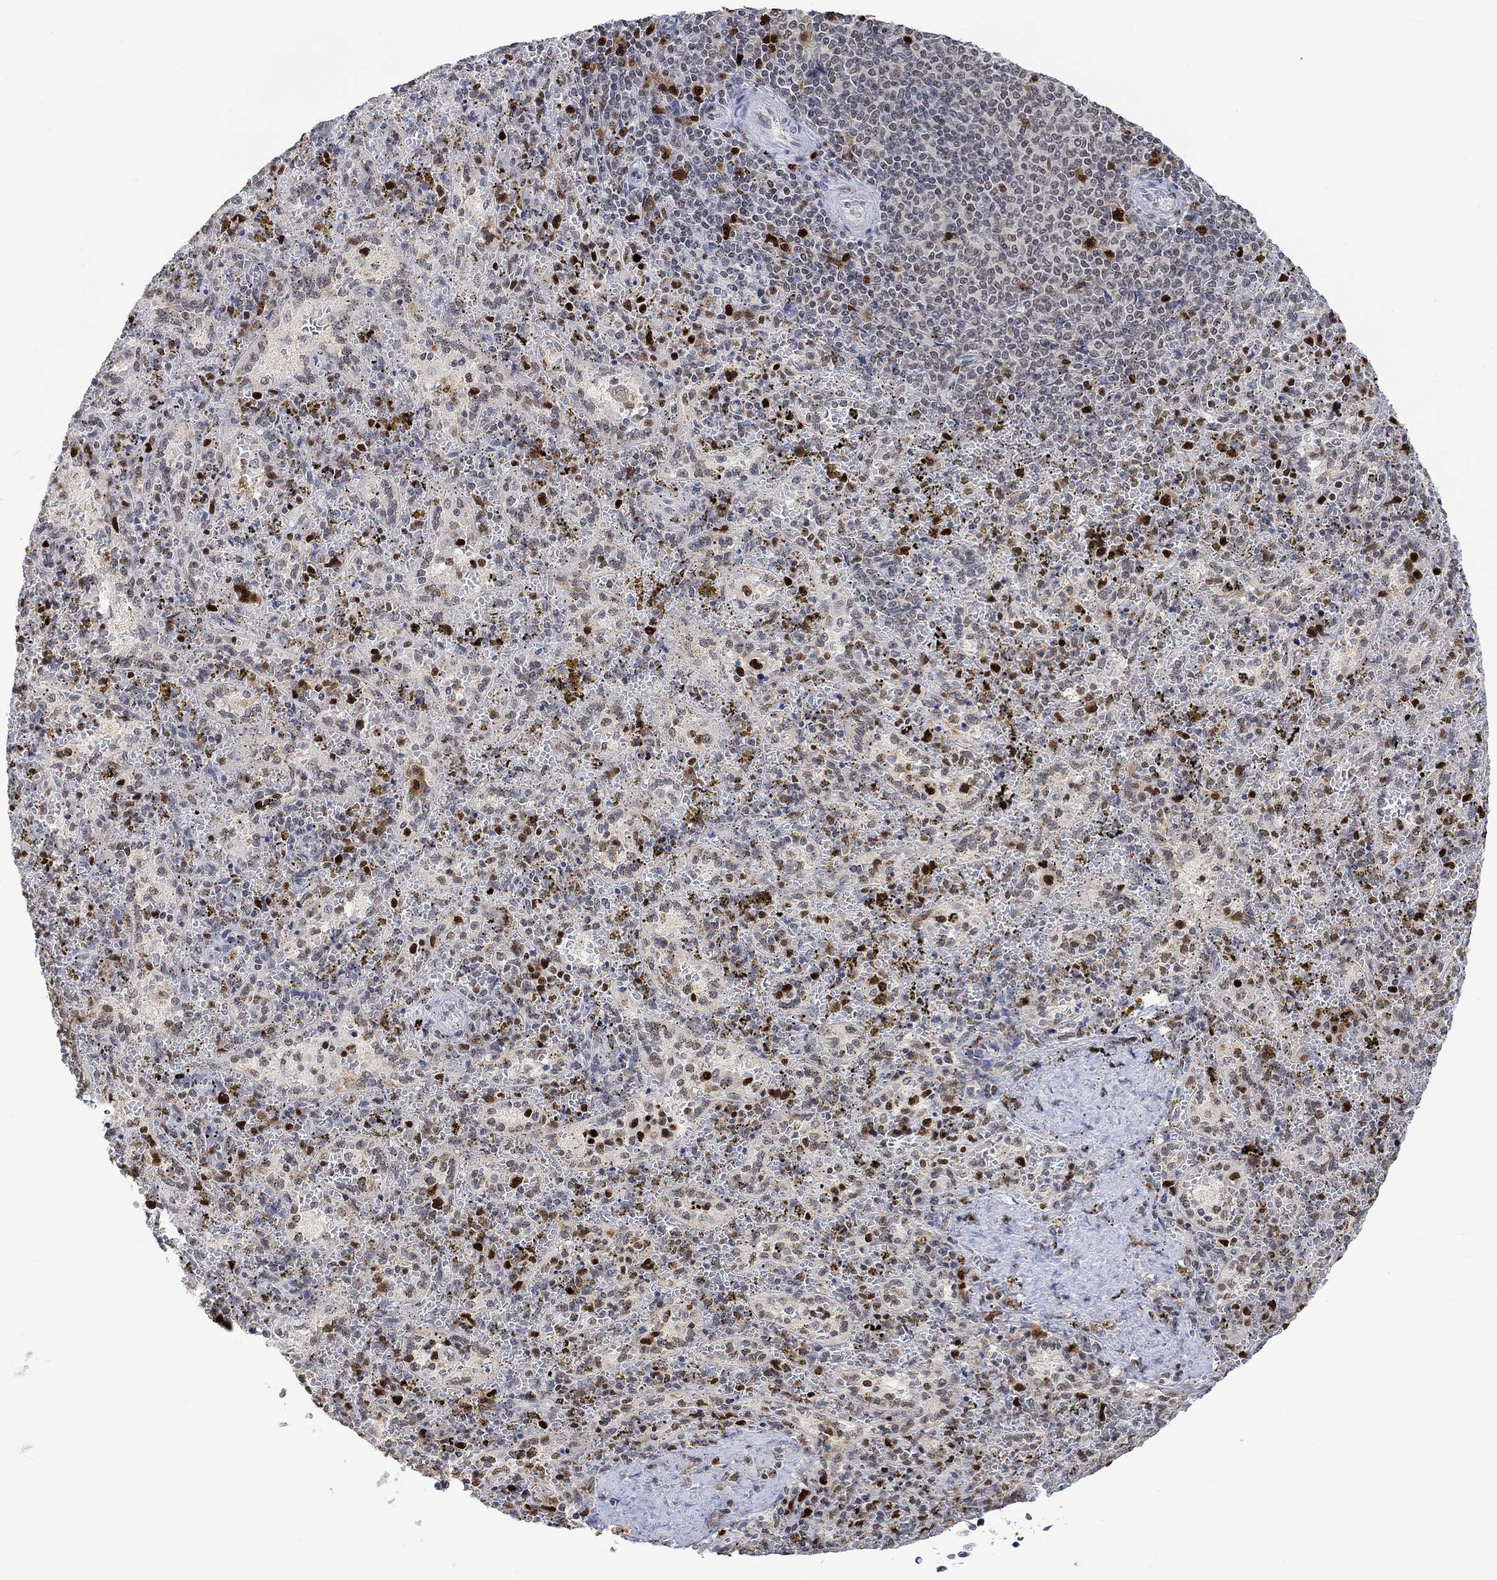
{"staining": {"intensity": "strong", "quantity": "<25%", "location": "nuclear"}, "tissue": "spleen", "cell_type": "Cells in red pulp", "image_type": "normal", "snomed": [{"axis": "morphology", "description": "Normal tissue, NOS"}, {"axis": "topography", "description": "Spleen"}], "caption": "IHC staining of benign spleen, which displays medium levels of strong nuclear positivity in about <25% of cells in red pulp indicating strong nuclear protein staining. The staining was performed using DAB (brown) for protein detection and nuclei were counterstained in hematoxylin (blue).", "gene": "RAD54L2", "patient": {"sex": "female", "age": 50}}